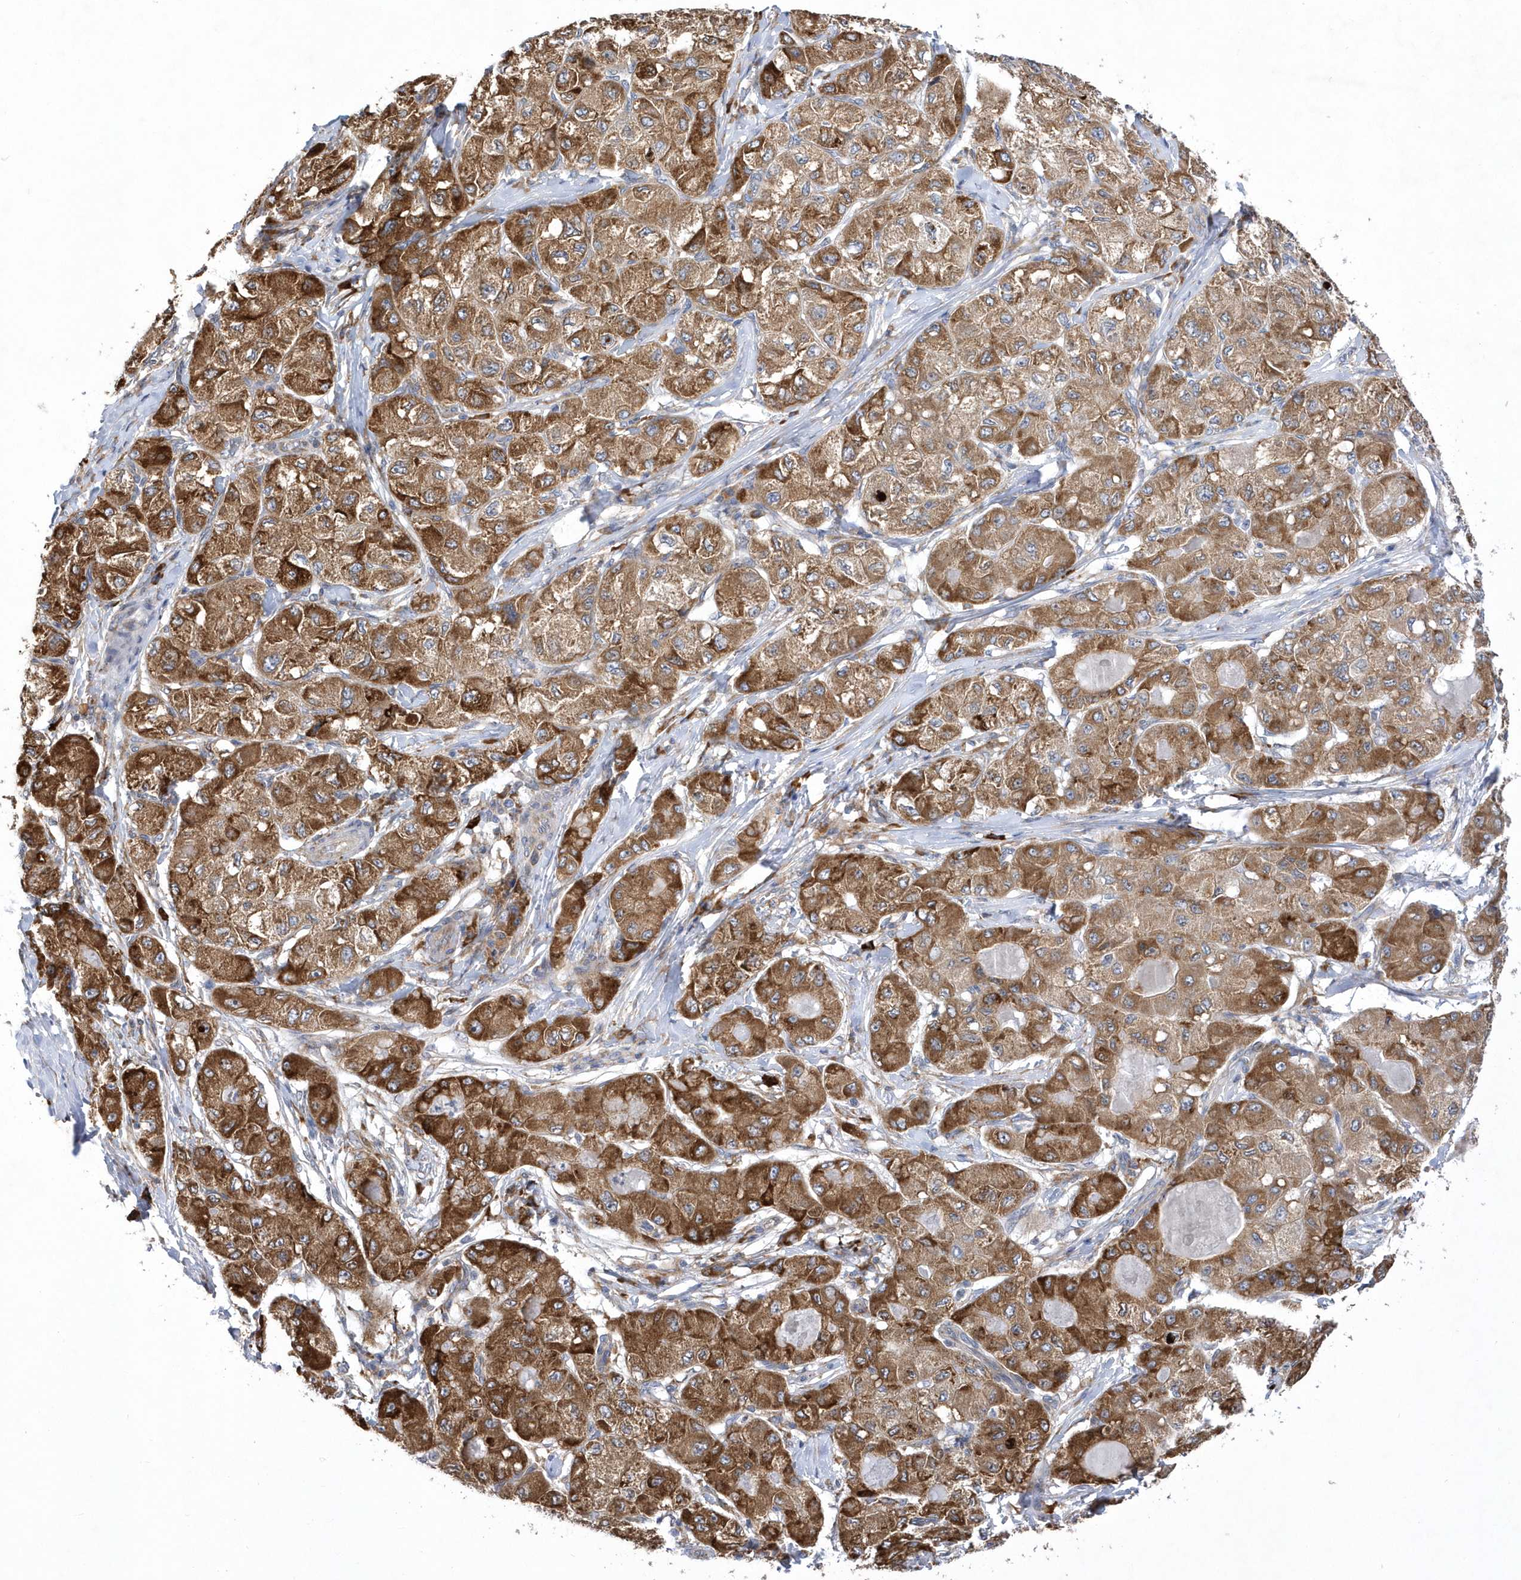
{"staining": {"intensity": "moderate", "quantity": ">75%", "location": "cytoplasmic/membranous"}, "tissue": "liver cancer", "cell_type": "Tumor cells", "image_type": "cancer", "snomed": [{"axis": "morphology", "description": "Carcinoma, Hepatocellular, NOS"}, {"axis": "topography", "description": "Liver"}], "caption": "An image of liver cancer (hepatocellular carcinoma) stained for a protein displays moderate cytoplasmic/membranous brown staining in tumor cells.", "gene": "MED31", "patient": {"sex": "male", "age": 80}}